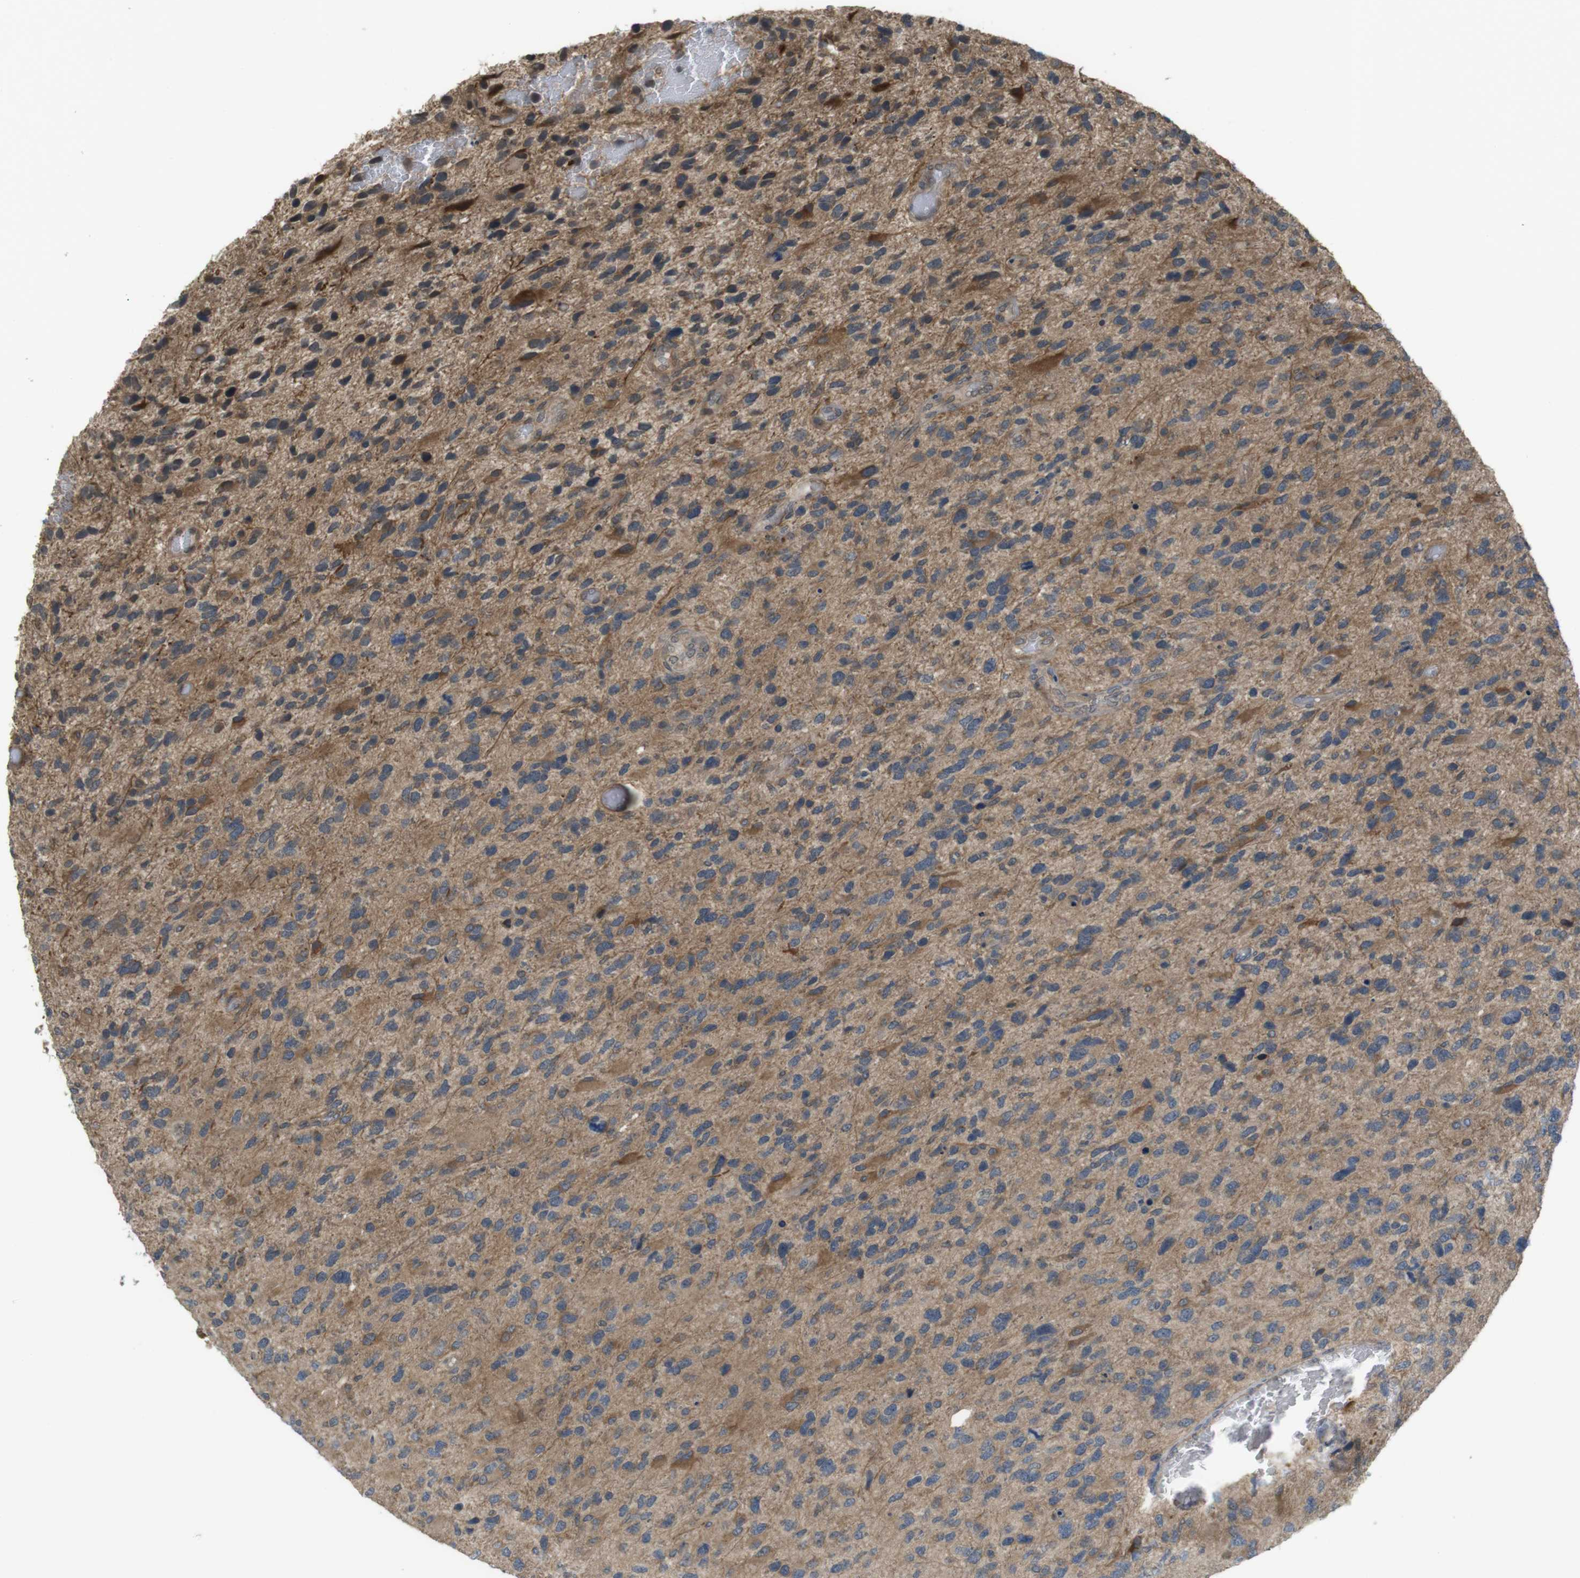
{"staining": {"intensity": "moderate", "quantity": "25%-75%", "location": "cytoplasmic/membranous"}, "tissue": "glioma", "cell_type": "Tumor cells", "image_type": "cancer", "snomed": [{"axis": "morphology", "description": "Glioma, malignant, High grade"}, {"axis": "topography", "description": "Brain"}], "caption": "High-power microscopy captured an IHC histopathology image of glioma, revealing moderate cytoplasmic/membranous staining in about 25%-75% of tumor cells.", "gene": "RNF130", "patient": {"sex": "female", "age": 58}}